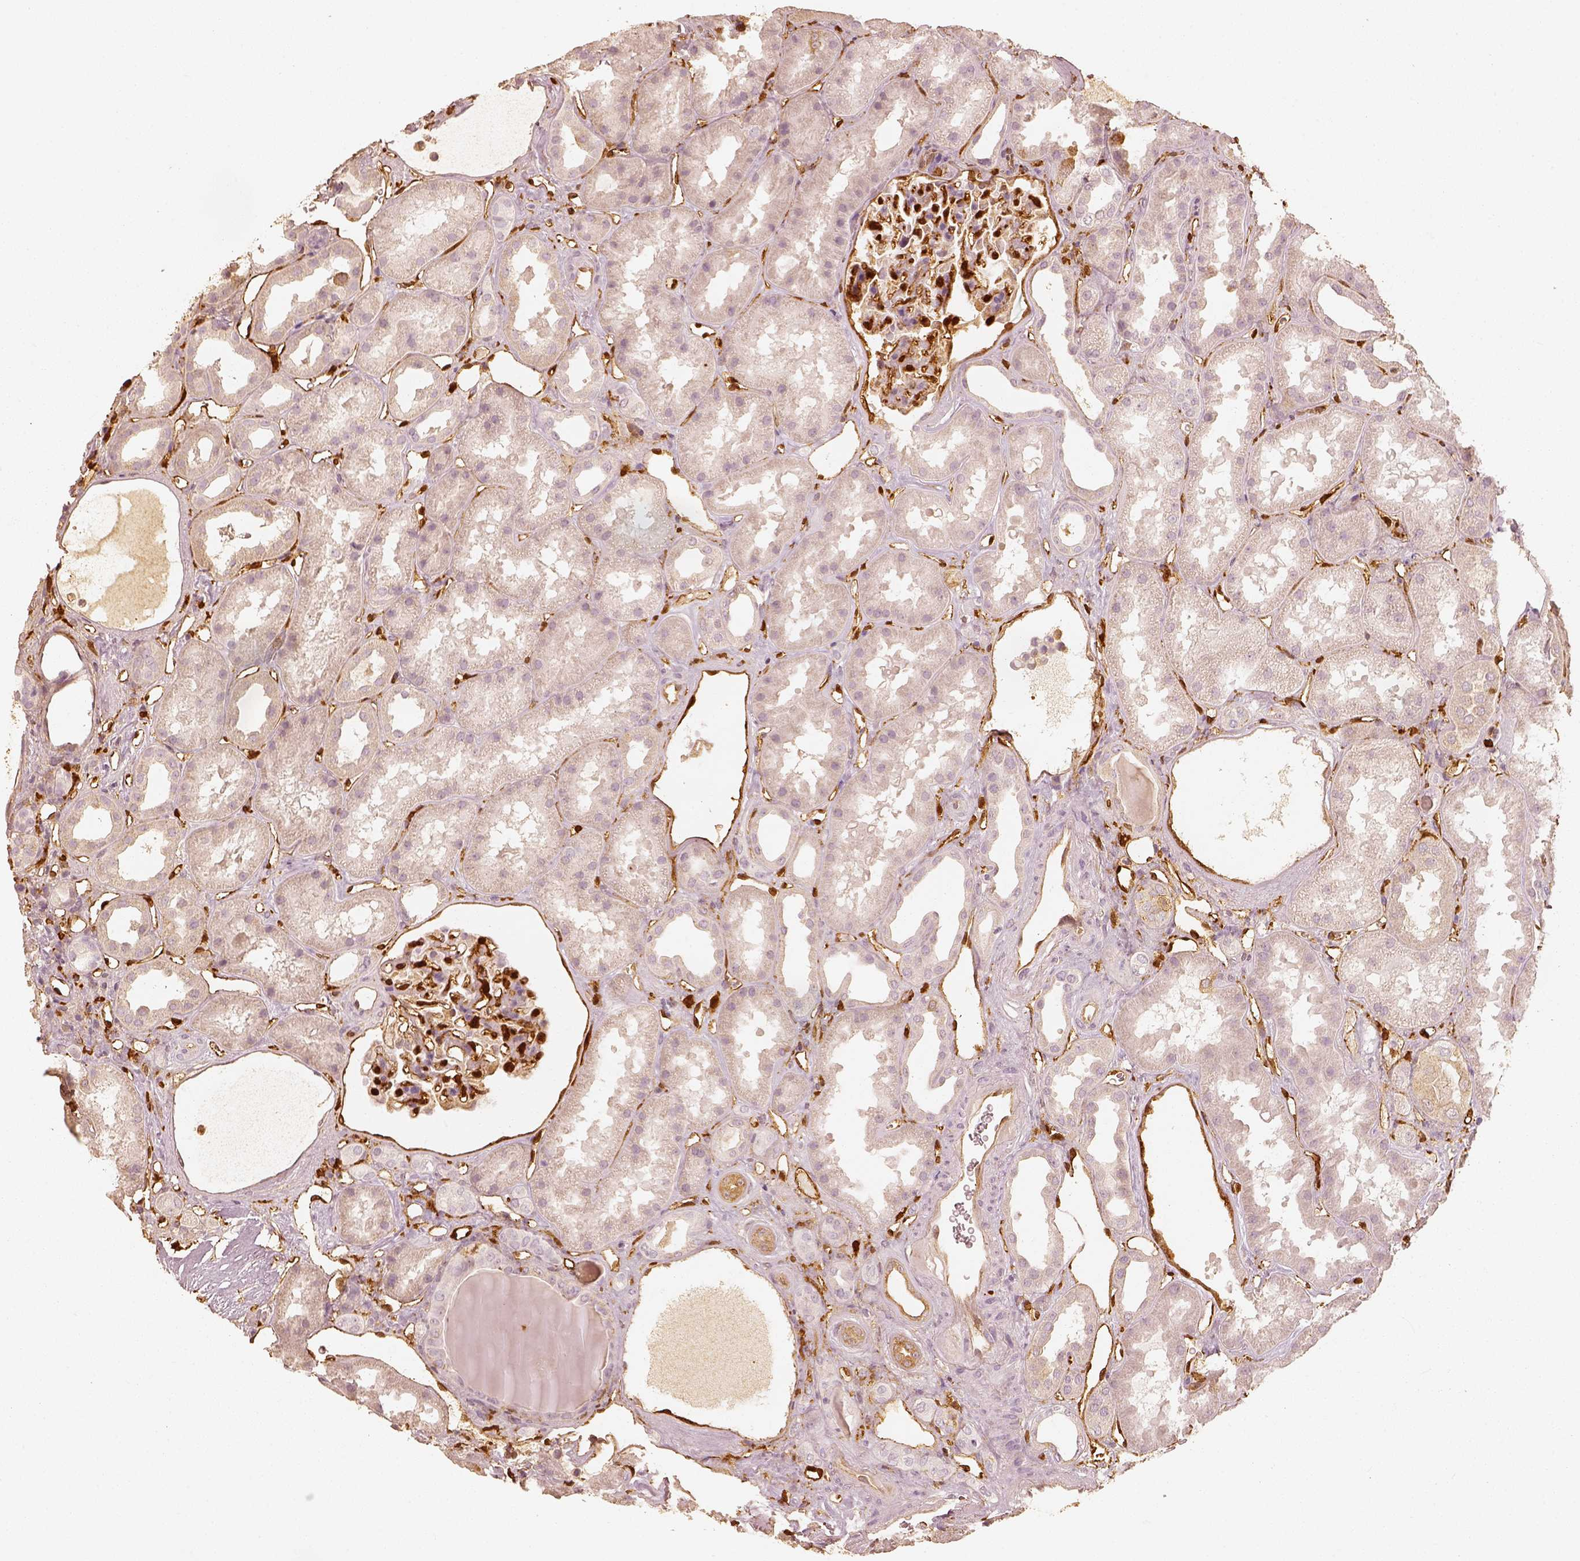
{"staining": {"intensity": "strong", "quantity": "25%-75%", "location": "cytoplasmic/membranous,nuclear"}, "tissue": "kidney", "cell_type": "Cells in glomeruli", "image_type": "normal", "snomed": [{"axis": "morphology", "description": "Normal tissue, NOS"}, {"axis": "topography", "description": "Kidney"}], "caption": "Brown immunohistochemical staining in unremarkable human kidney reveals strong cytoplasmic/membranous,nuclear positivity in approximately 25%-75% of cells in glomeruli. Using DAB (brown) and hematoxylin (blue) stains, captured at high magnification using brightfield microscopy.", "gene": "FSCN1", "patient": {"sex": "male", "age": 61}}